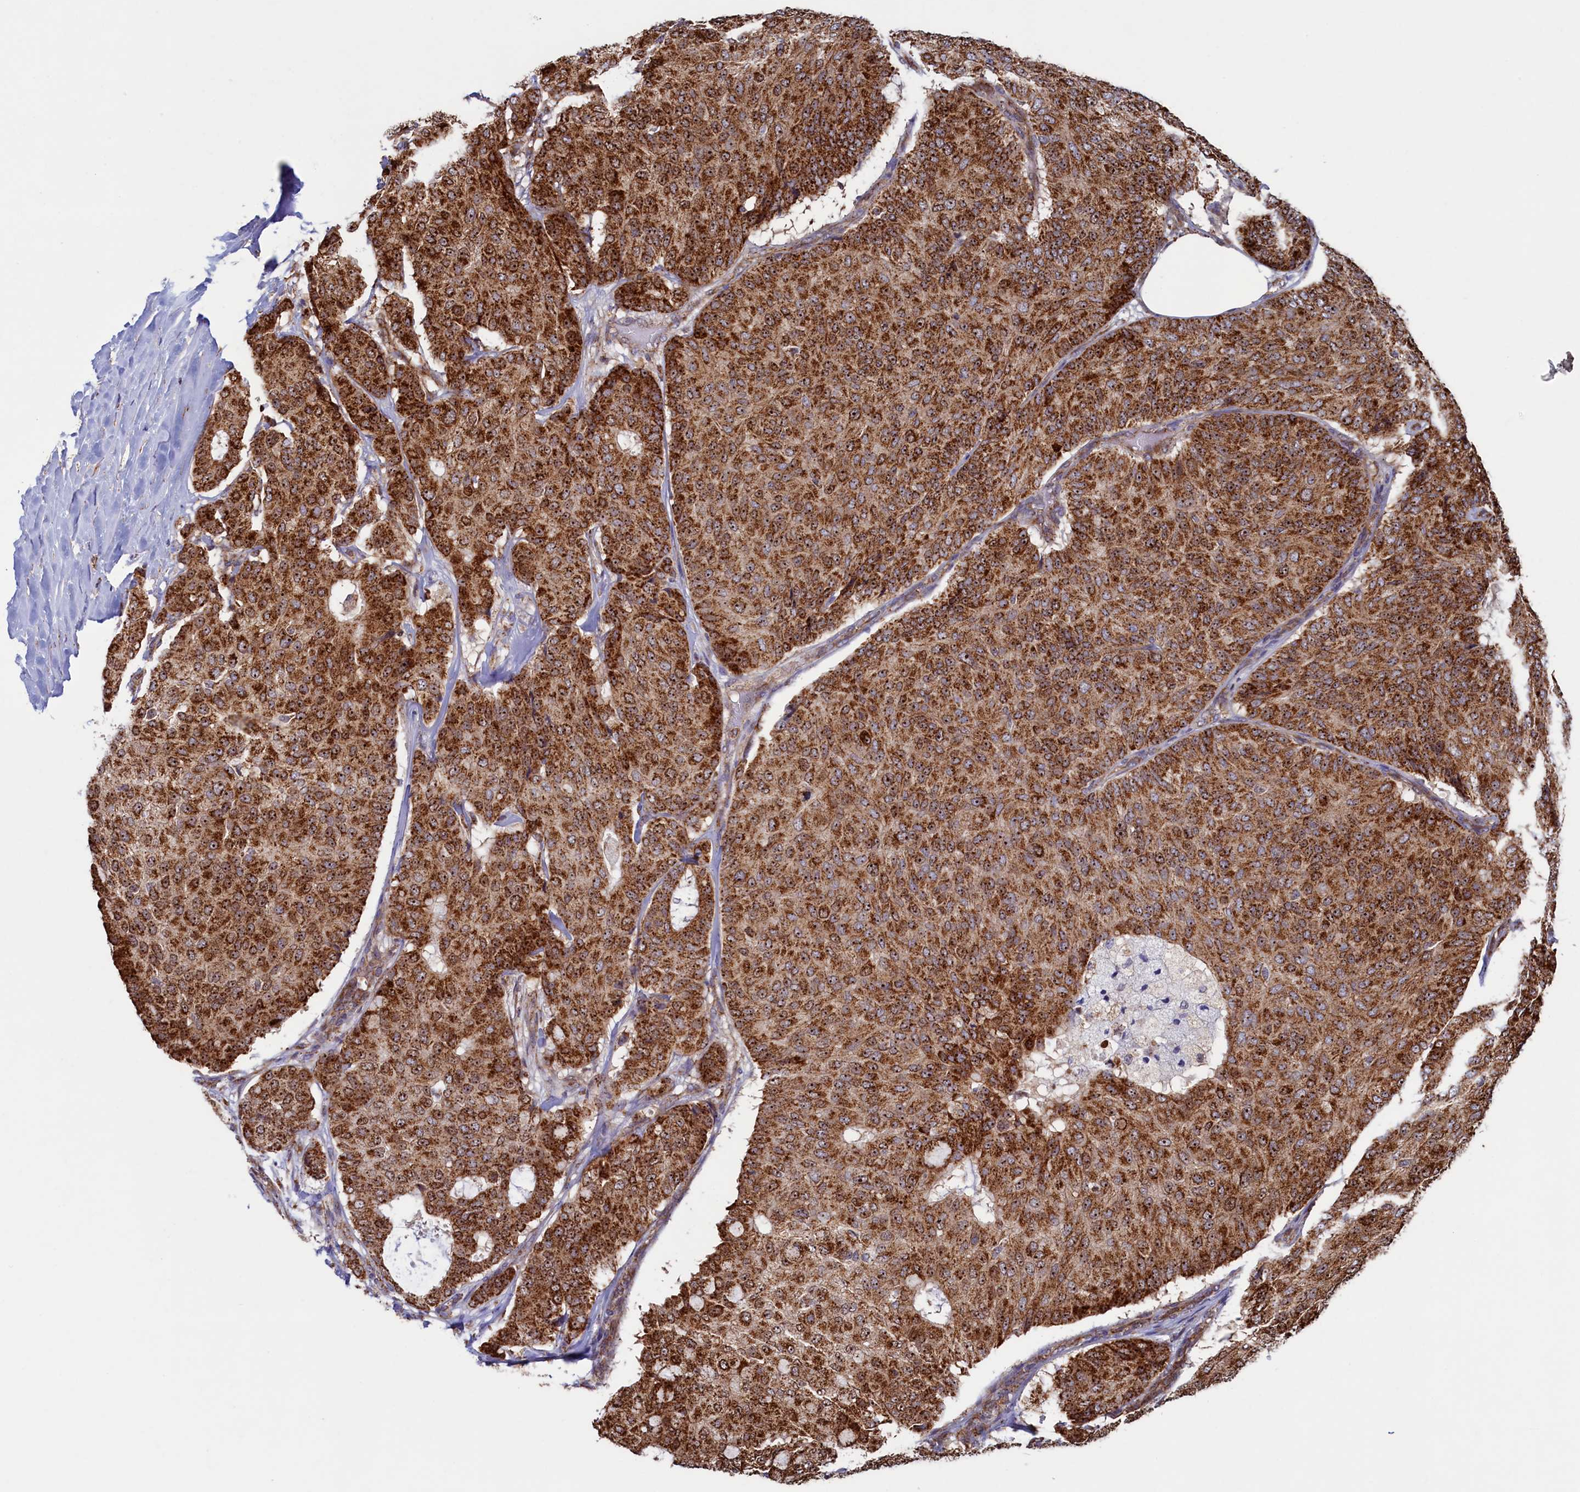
{"staining": {"intensity": "strong", "quantity": ">75%", "location": "cytoplasmic/membranous,nuclear"}, "tissue": "breast cancer", "cell_type": "Tumor cells", "image_type": "cancer", "snomed": [{"axis": "morphology", "description": "Duct carcinoma"}, {"axis": "topography", "description": "Breast"}], "caption": "Brown immunohistochemical staining in human breast cancer (infiltrating ductal carcinoma) reveals strong cytoplasmic/membranous and nuclear staining in about >75% of tumor cells.", "gene": "UBE3B", "patient": {"sex": "female", "age": 75}}